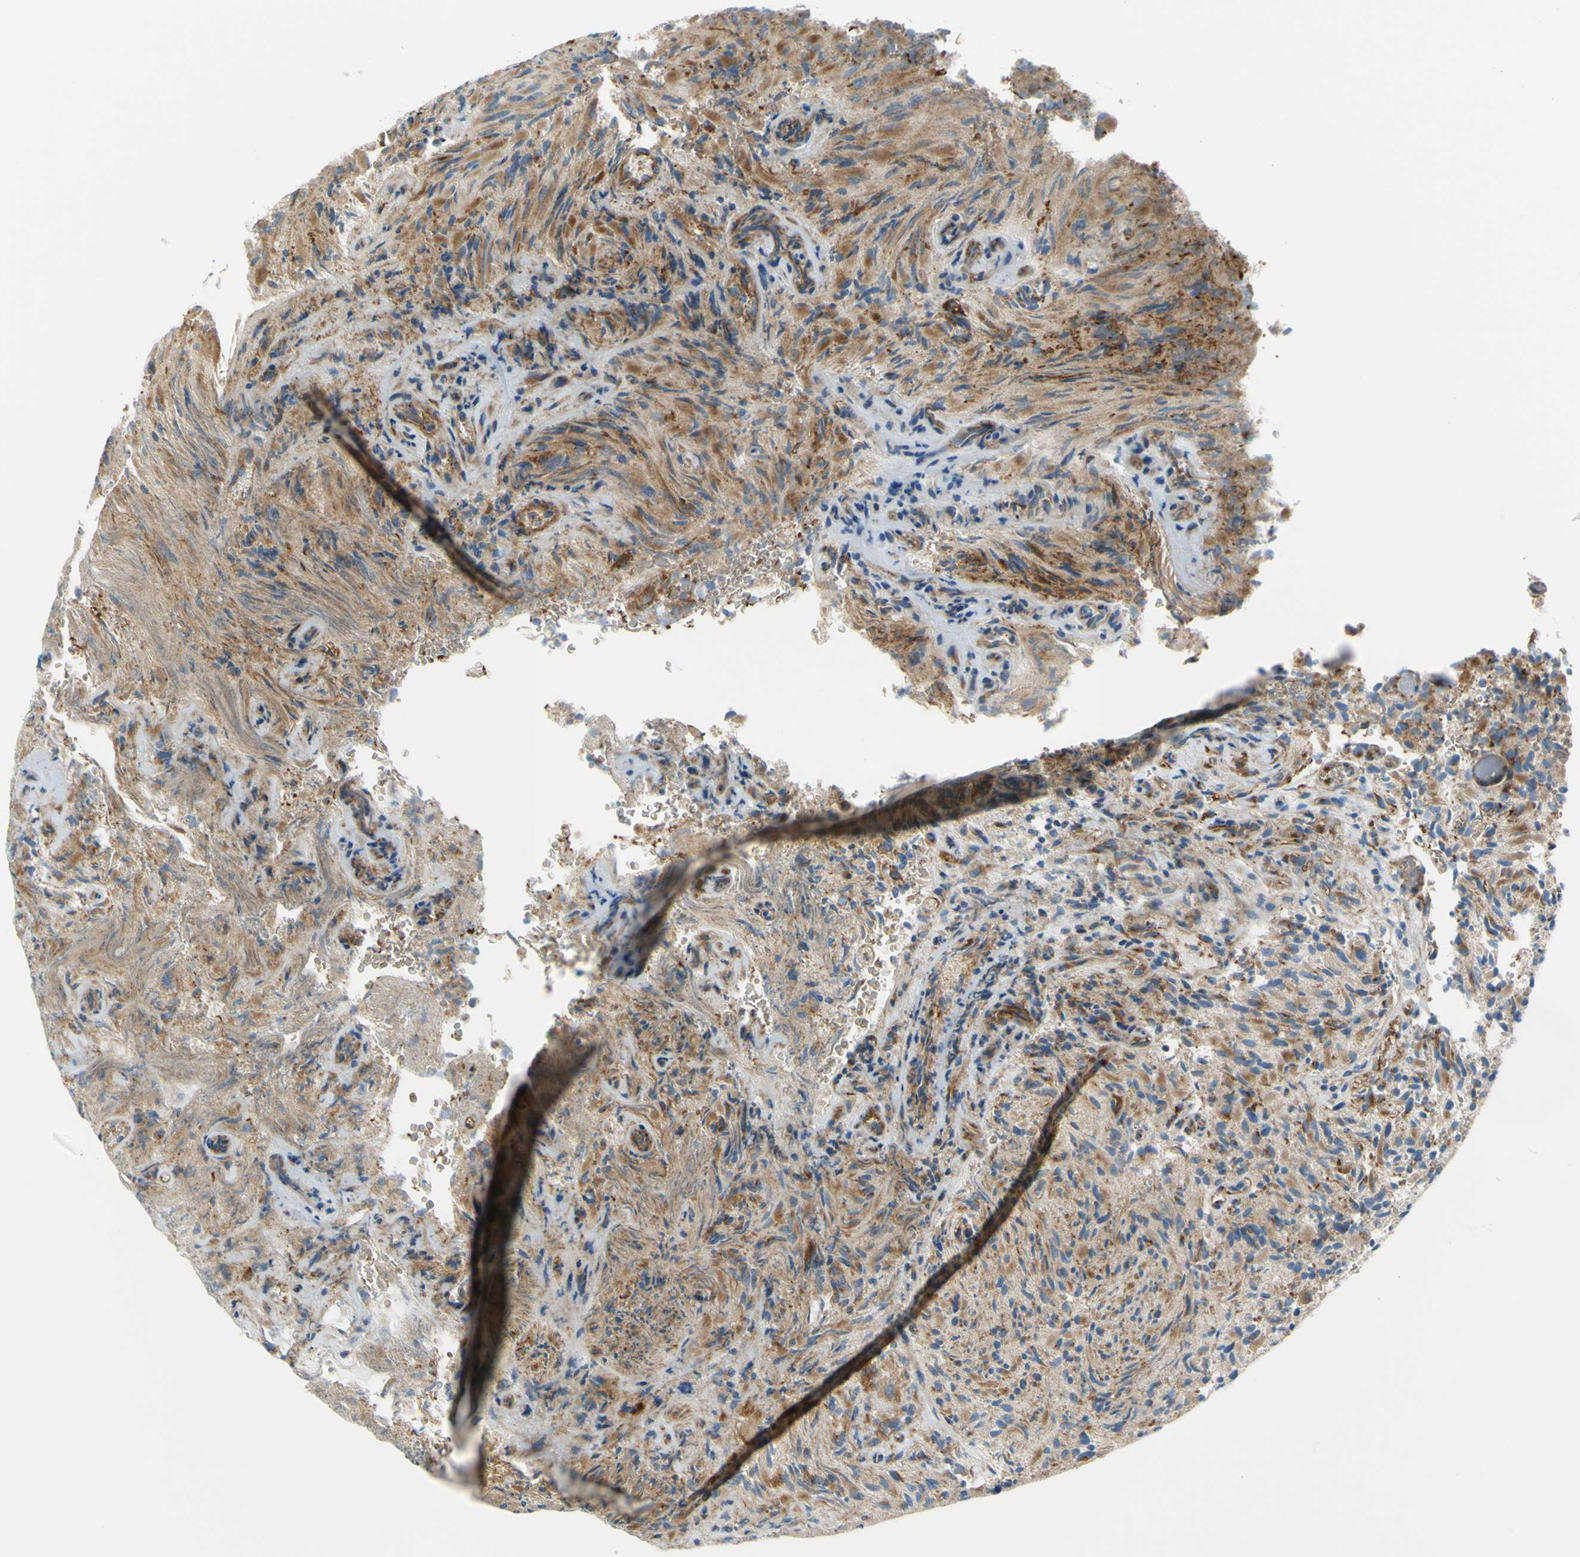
{"staining": {"intensity": "moderate", "quantity": ">75%", "location": "cytoplasmic/membranous"}, "tissue": "glioma", "cell_type": "Tumor cells", "image_type": "cancer", "snomed": [{"axis": "morphology", "description": "Glioma, malignant, High grade"}, {"axis": "topography", "description": "Brain"}], "caption": "The histopathology image shows a brown stain indicating the presence of a protein in the cytoplasmic/membranous of tumor cells in malignant glioma (high-grade).", "gene": "FRMD4B", "patient": {"sex": "male", "age": 71}}